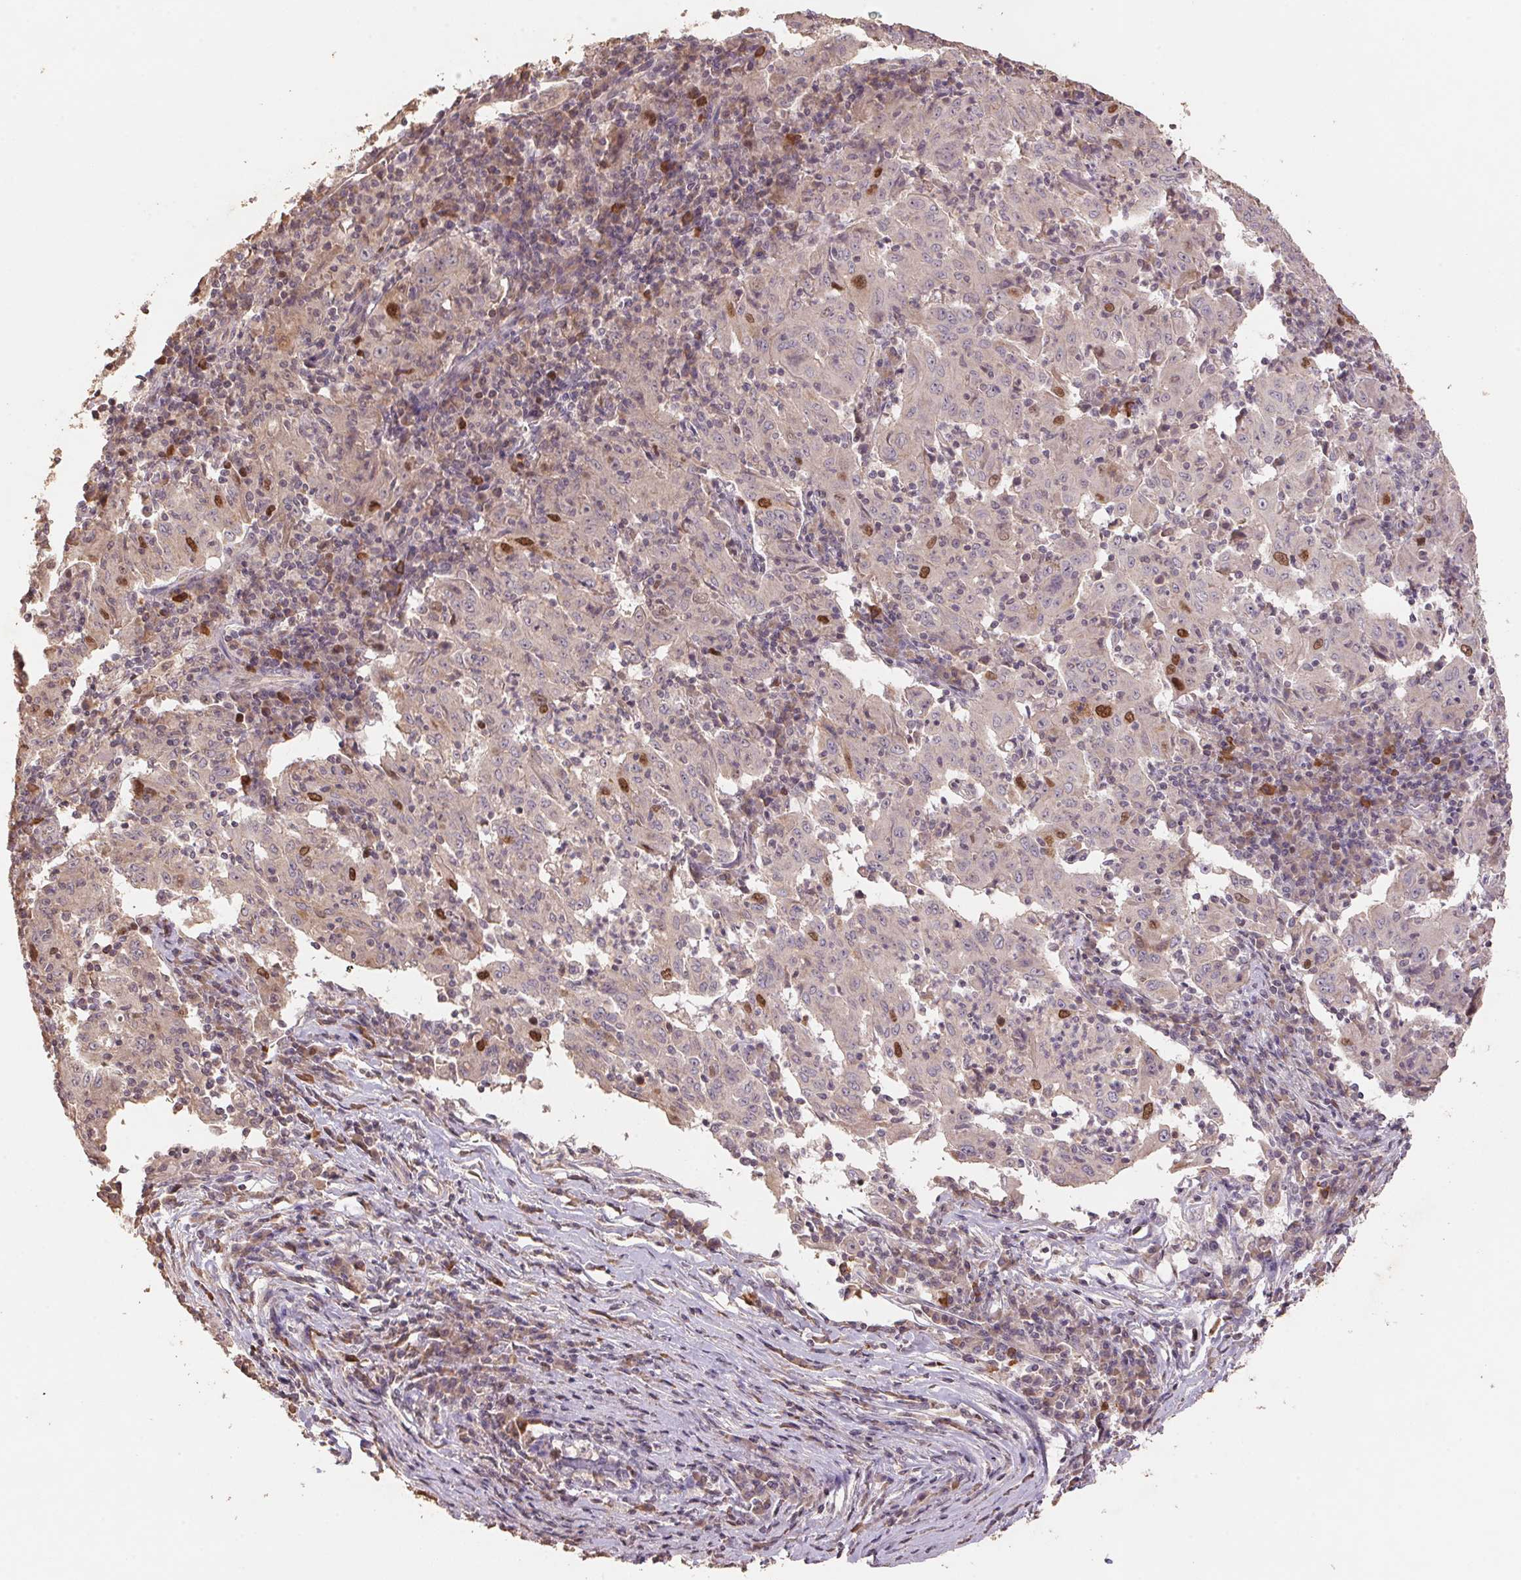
{"staining": {"intensity": "strong", "quantity": "<25%", "location": "nuclear"}, "tissue": "pancreatic cancer", "cell_type": "Tumor cells", "image_type": "cancer", "snomed": [{"axis": "morphology", "description": "Adenocarcinoma, NOS"}, {"axis": "topography", "description": "Pancreas"}], "caption": "Strong nuclear protein staining is seen in approximately <25% of tumor cells in pancreatic cancer (adenocarcinoma).", "gene": "CENPF", "patient": {"sex": "male", "age": 63}}